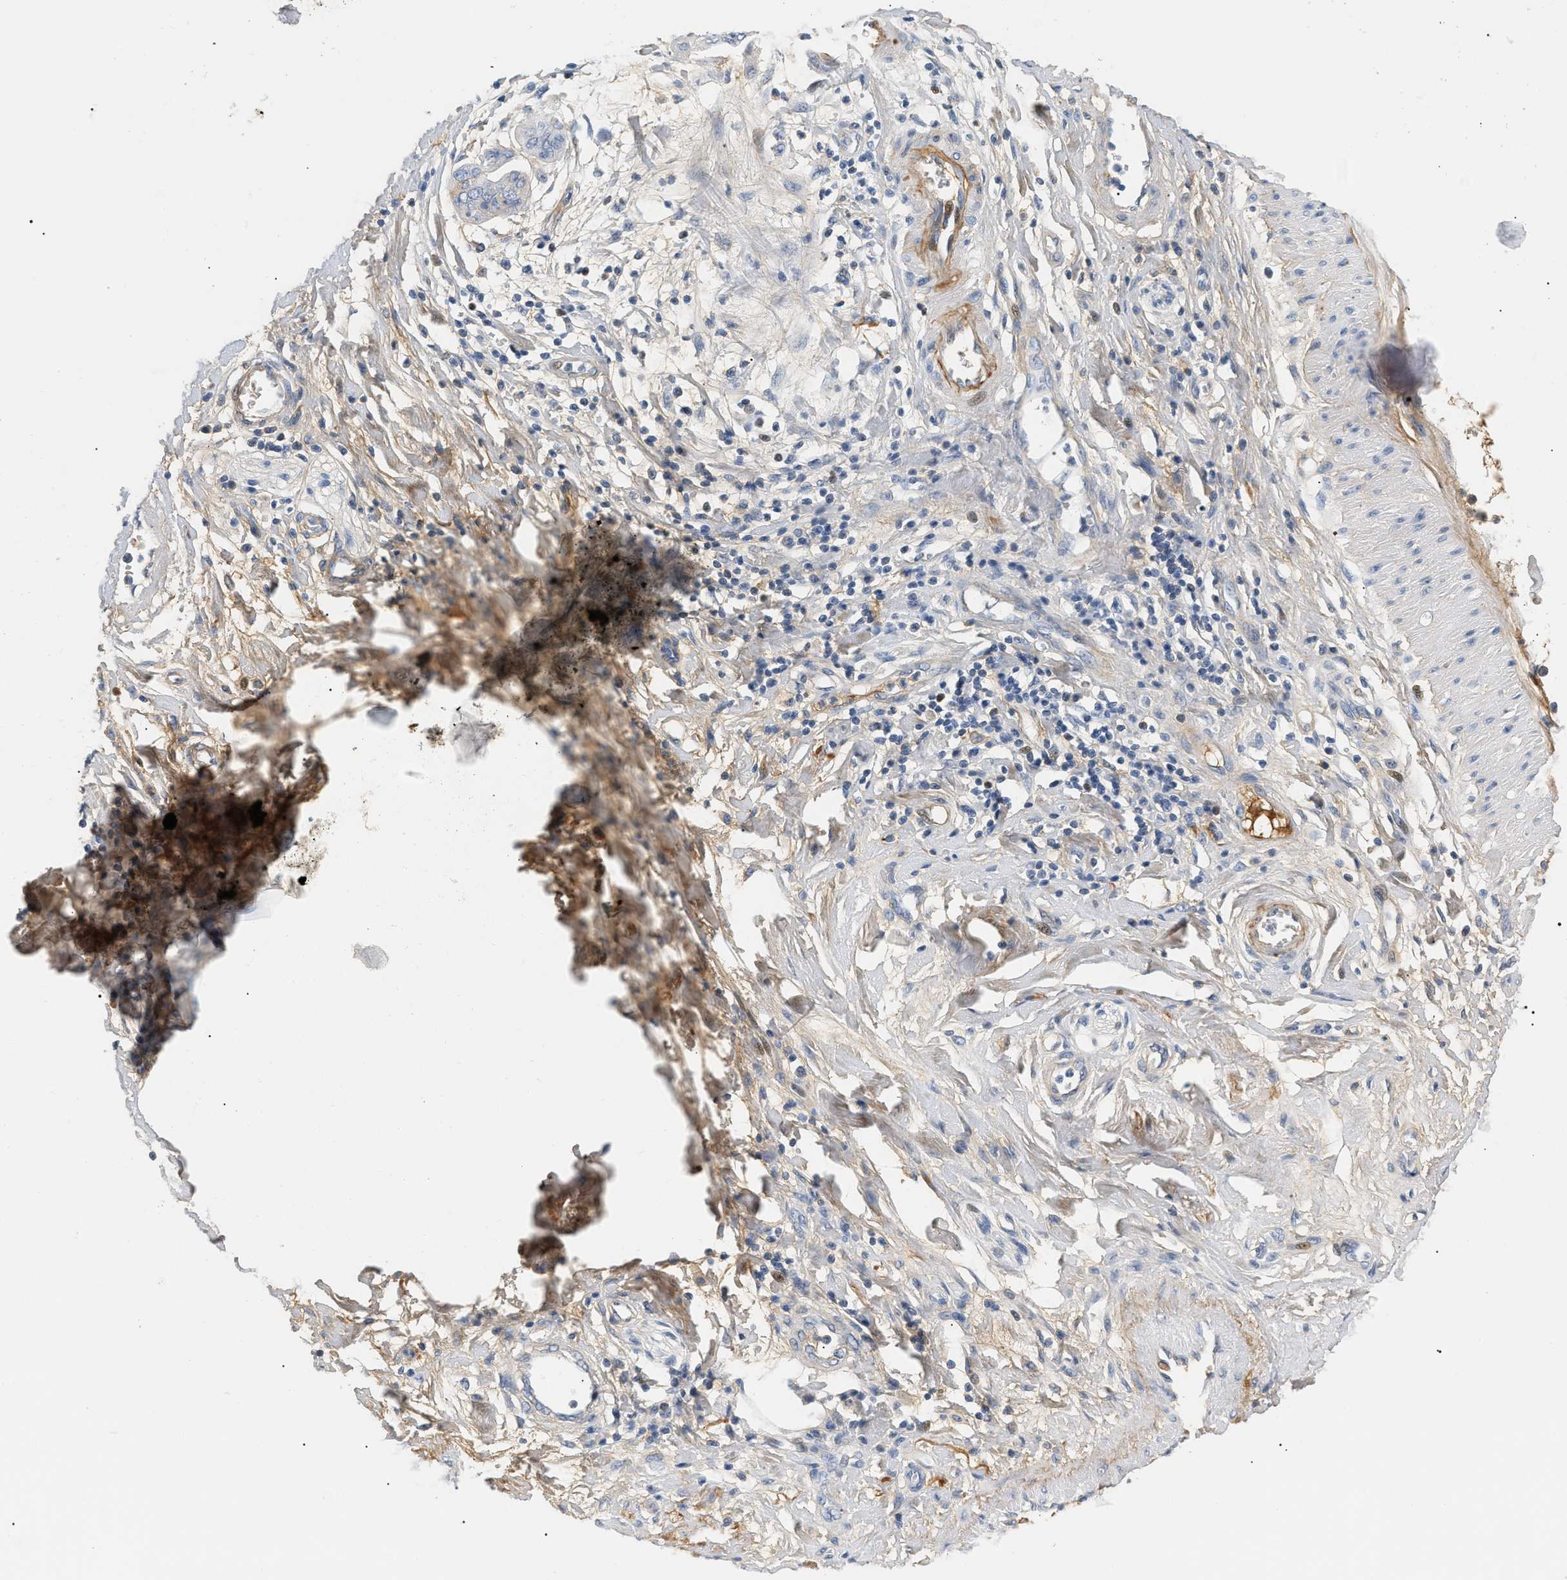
{"staining": {"intensity": "negative", "quantity": "none", "location": "none"}, "tissue": "pancreatic cancer", "cell_type": "Tumor cells", "image_type": "cancer", "snomed": [{"axis": "morphology", "description": "Adenocarcinoma, NOS"}, {"axis": "topography", "description": "Pancreas"}], "caption": "The histopathology image demonstrates no significant positivity in tumor cells of pancreatic adenocarcinoma.", "gene": "CFH", "patient": {"sex": "female", "age": 75}}